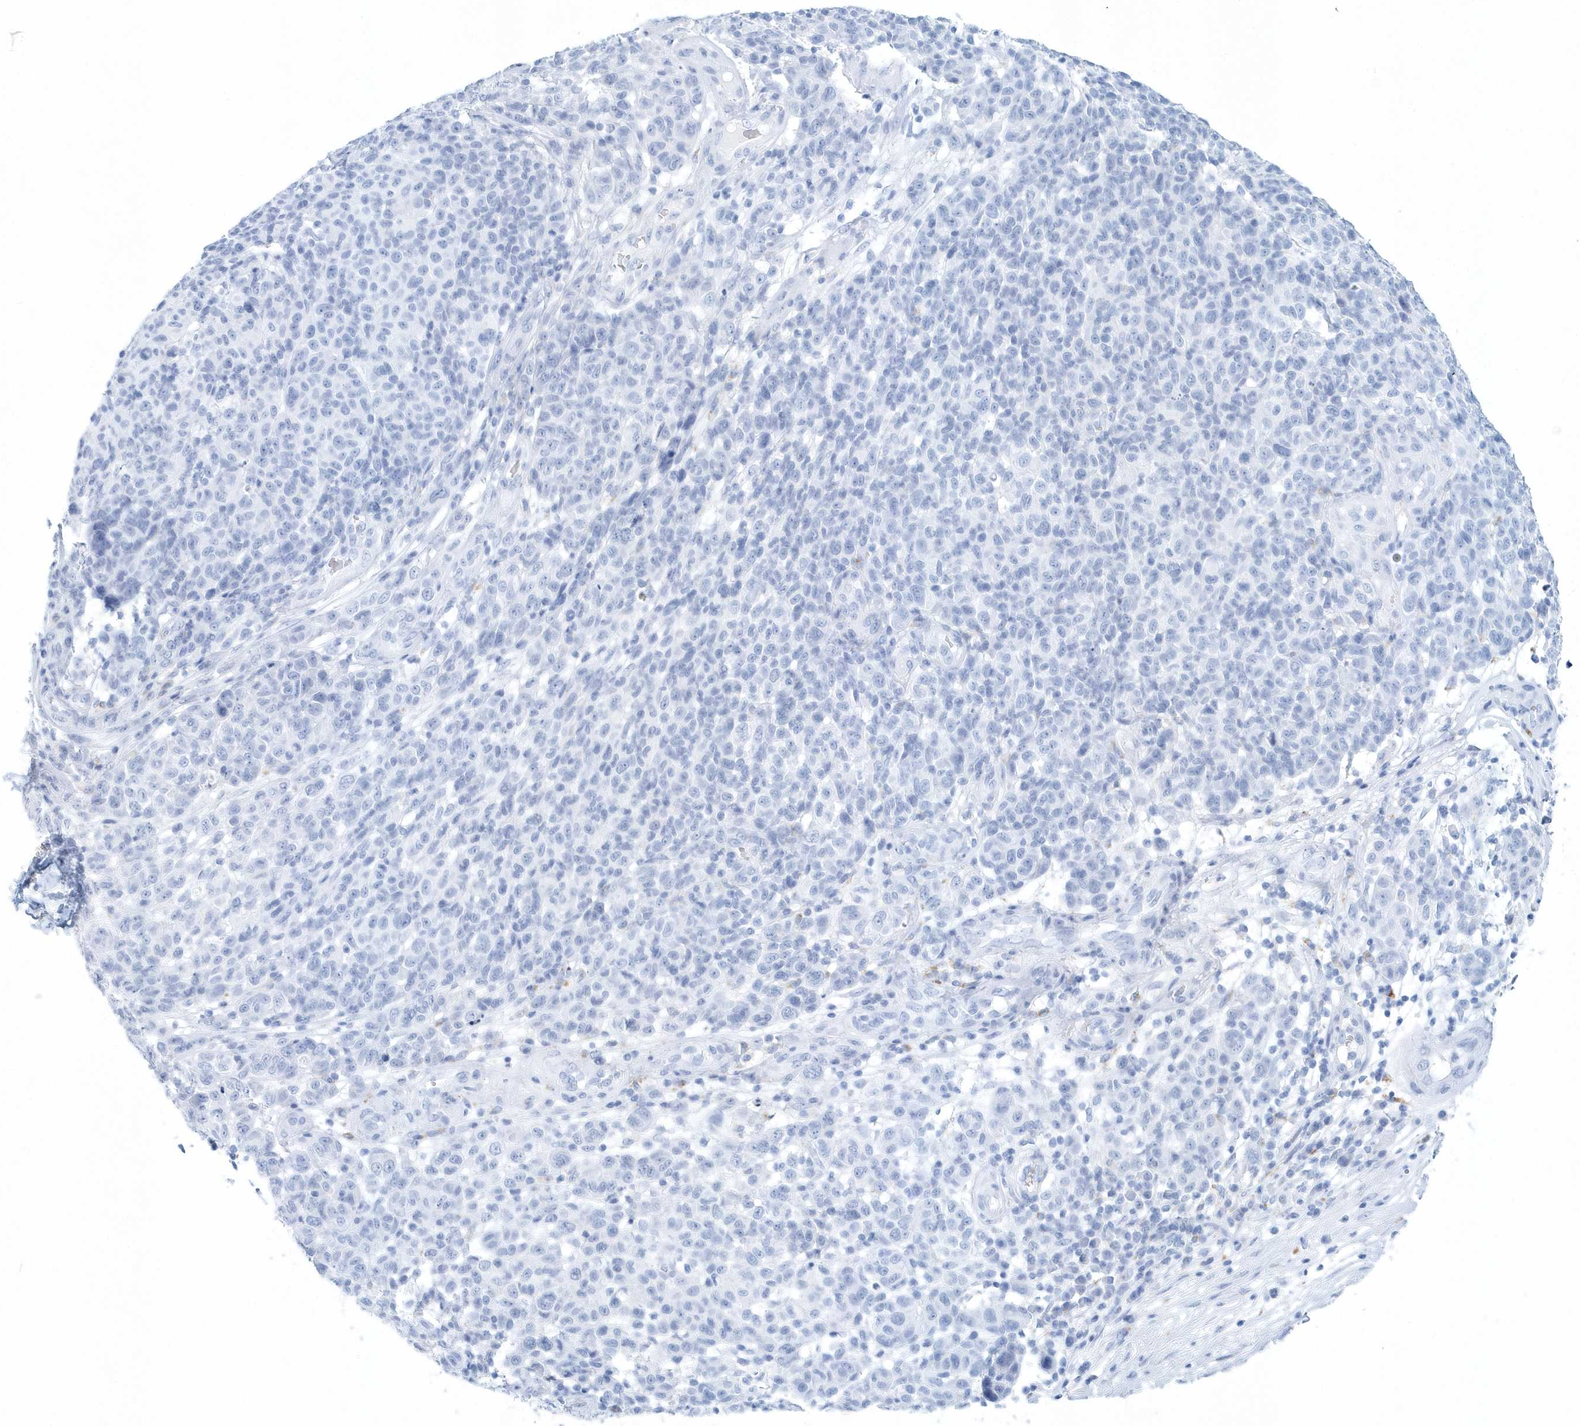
{"staining": {"intensity": "negative", "quantity": "none", "location": "none"}, "tissue": "melanoma", "cell_type": "Tumor cells", "image_type": "cancer", "snomed": [{"axis": "morphology", "description": "Malignant melanoma, NOS"}, {"axis": "topography", "description": "Skin"}], "caption": "Immunohistochemical staining of human malignant melanoma shows no significant staining in tumor cells.", "gene": "PTPRO", "patient": {"sex": "male", "age": 49}}